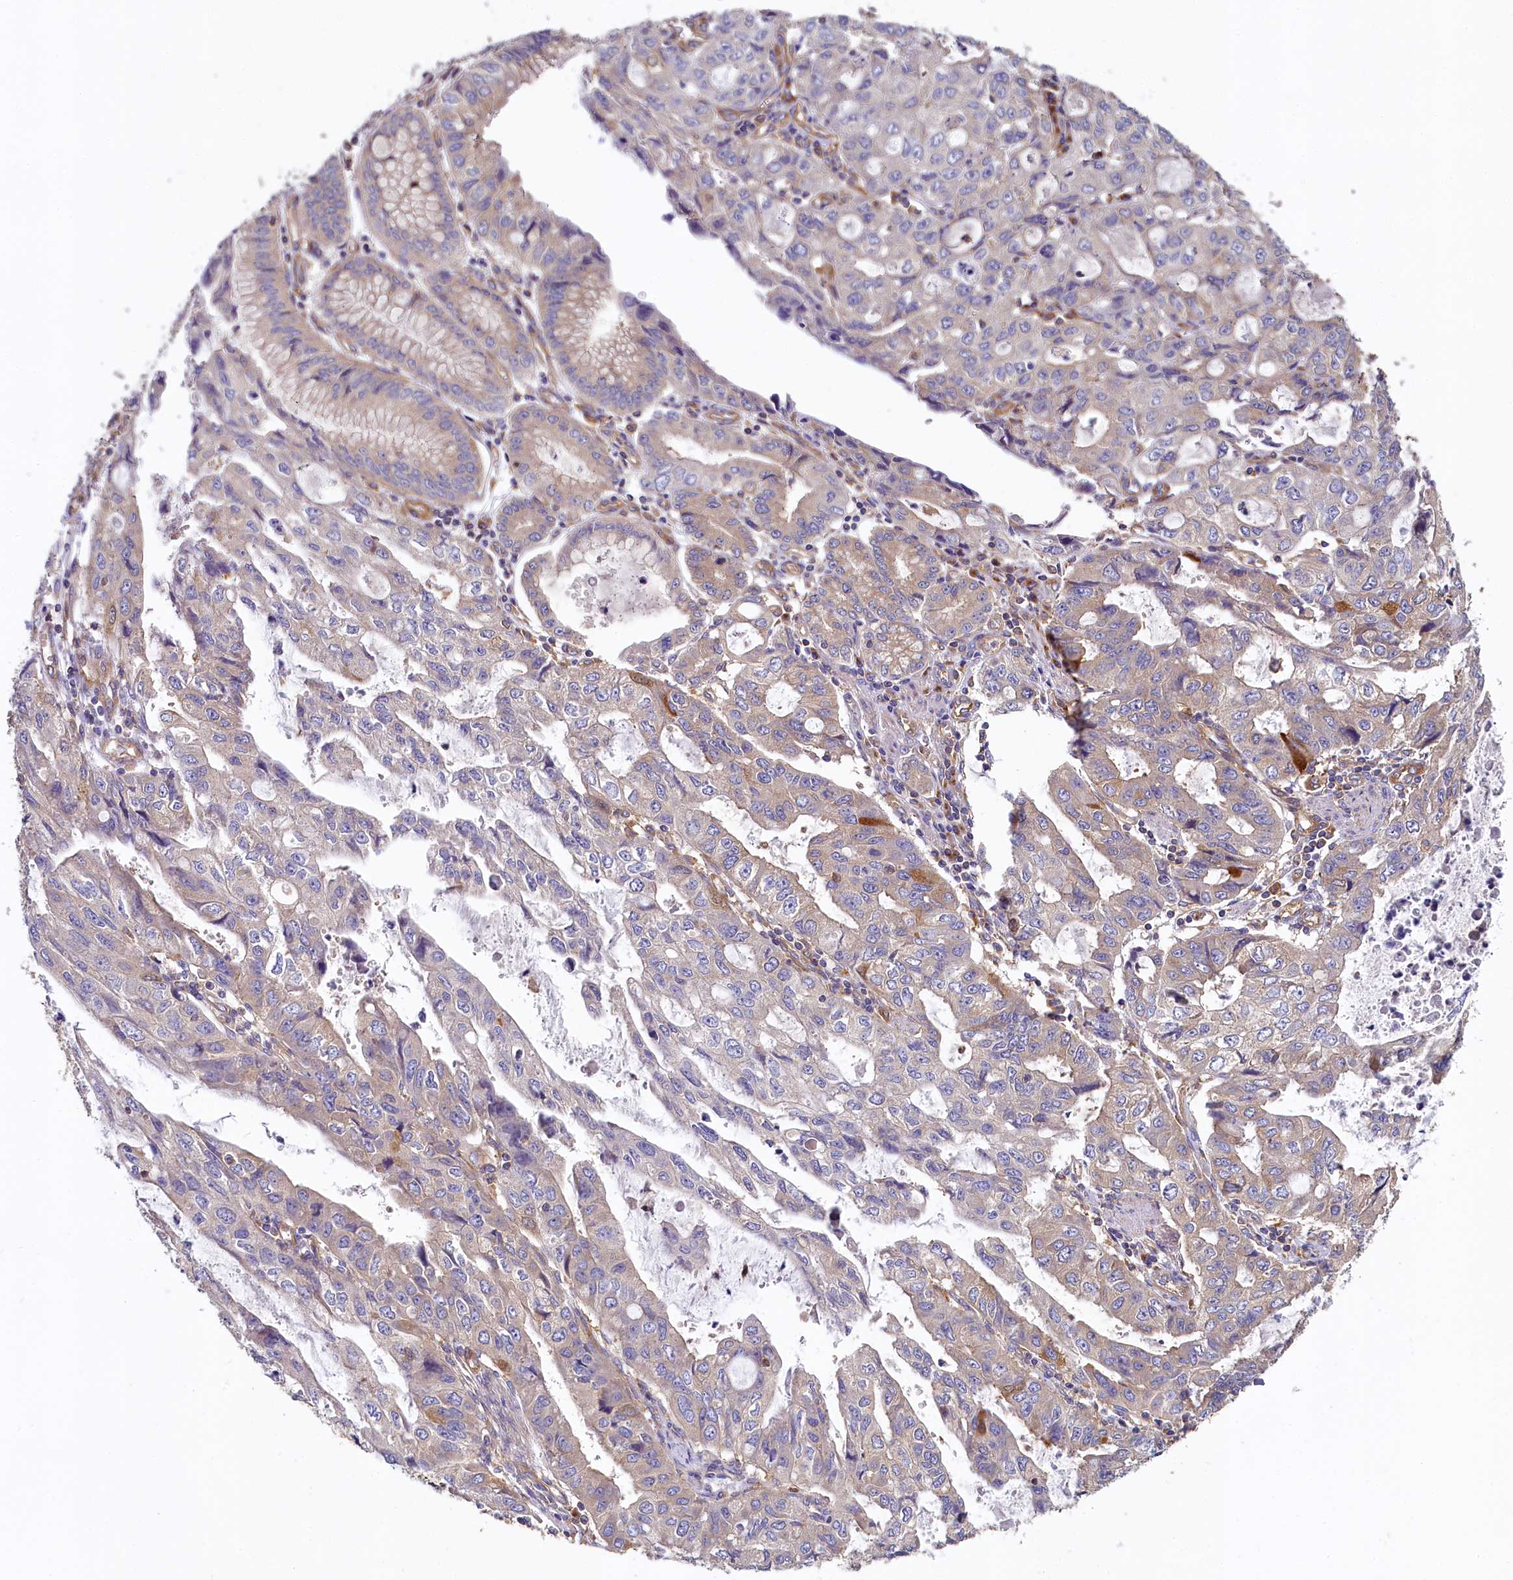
{"staining": {"intensity": "weak", "quantity": "<25%", "location": "cytoplasmic/membranous"}, "tissue": "stomach cancer", "cell_type": "Tumor cells", "image_type": "cancer", "snomed": [{"axis": "morphology", "description": "Adenocarcinoma, NOS"}, {"axis": "topography", "description": "Stomach, upper"}], "caption": "Stomach cancer was stained to show a protein in brown. There is no significant expression in tumor cells. (DAB (3,3'-diaminobenzidine) immunohistochemistry with hematoxylin counter stain).", "gene": "PPIP5K1", "patient": {"sex": "female", "age": 52}}